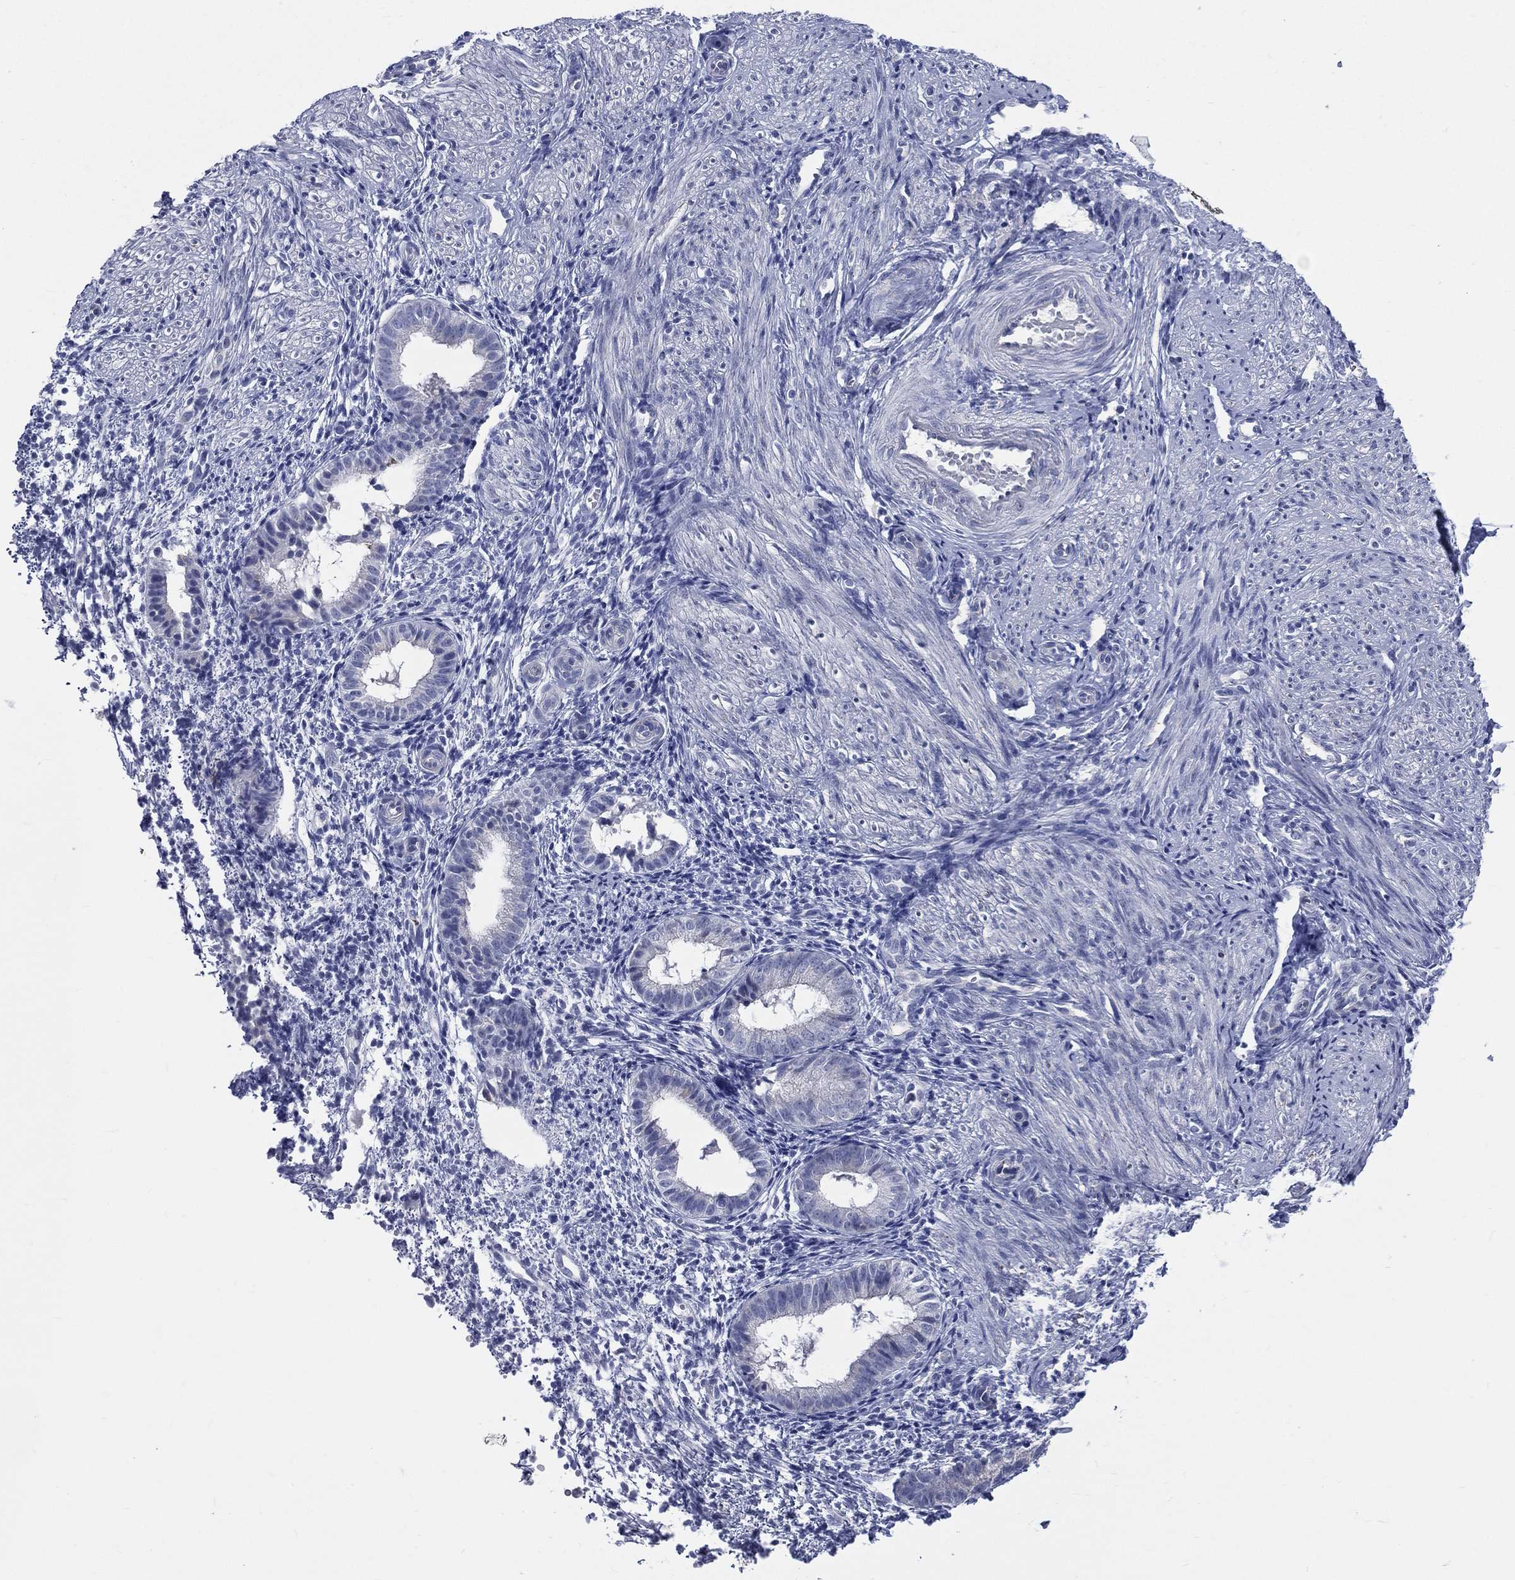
{"staining": {"intensity": "negative", "quantity": "none", "location": "none"}, "tissue": "endometrium", "cell_type": "Cells in endometrial stroma", "image_type": "normal", "snomed": [{"axis": "morphology", "description": "Normal tissue, NOS"}, {"axis": "topography", "description": "Endometrium"}], "caption": "This is an immunohistochemistry (IHC) photomicrograph of benign endometrium. There is no positivity in cells in endometrial stroma.", "gene": "AKAP3", "patient": {"sex": "female", "age": 47}}